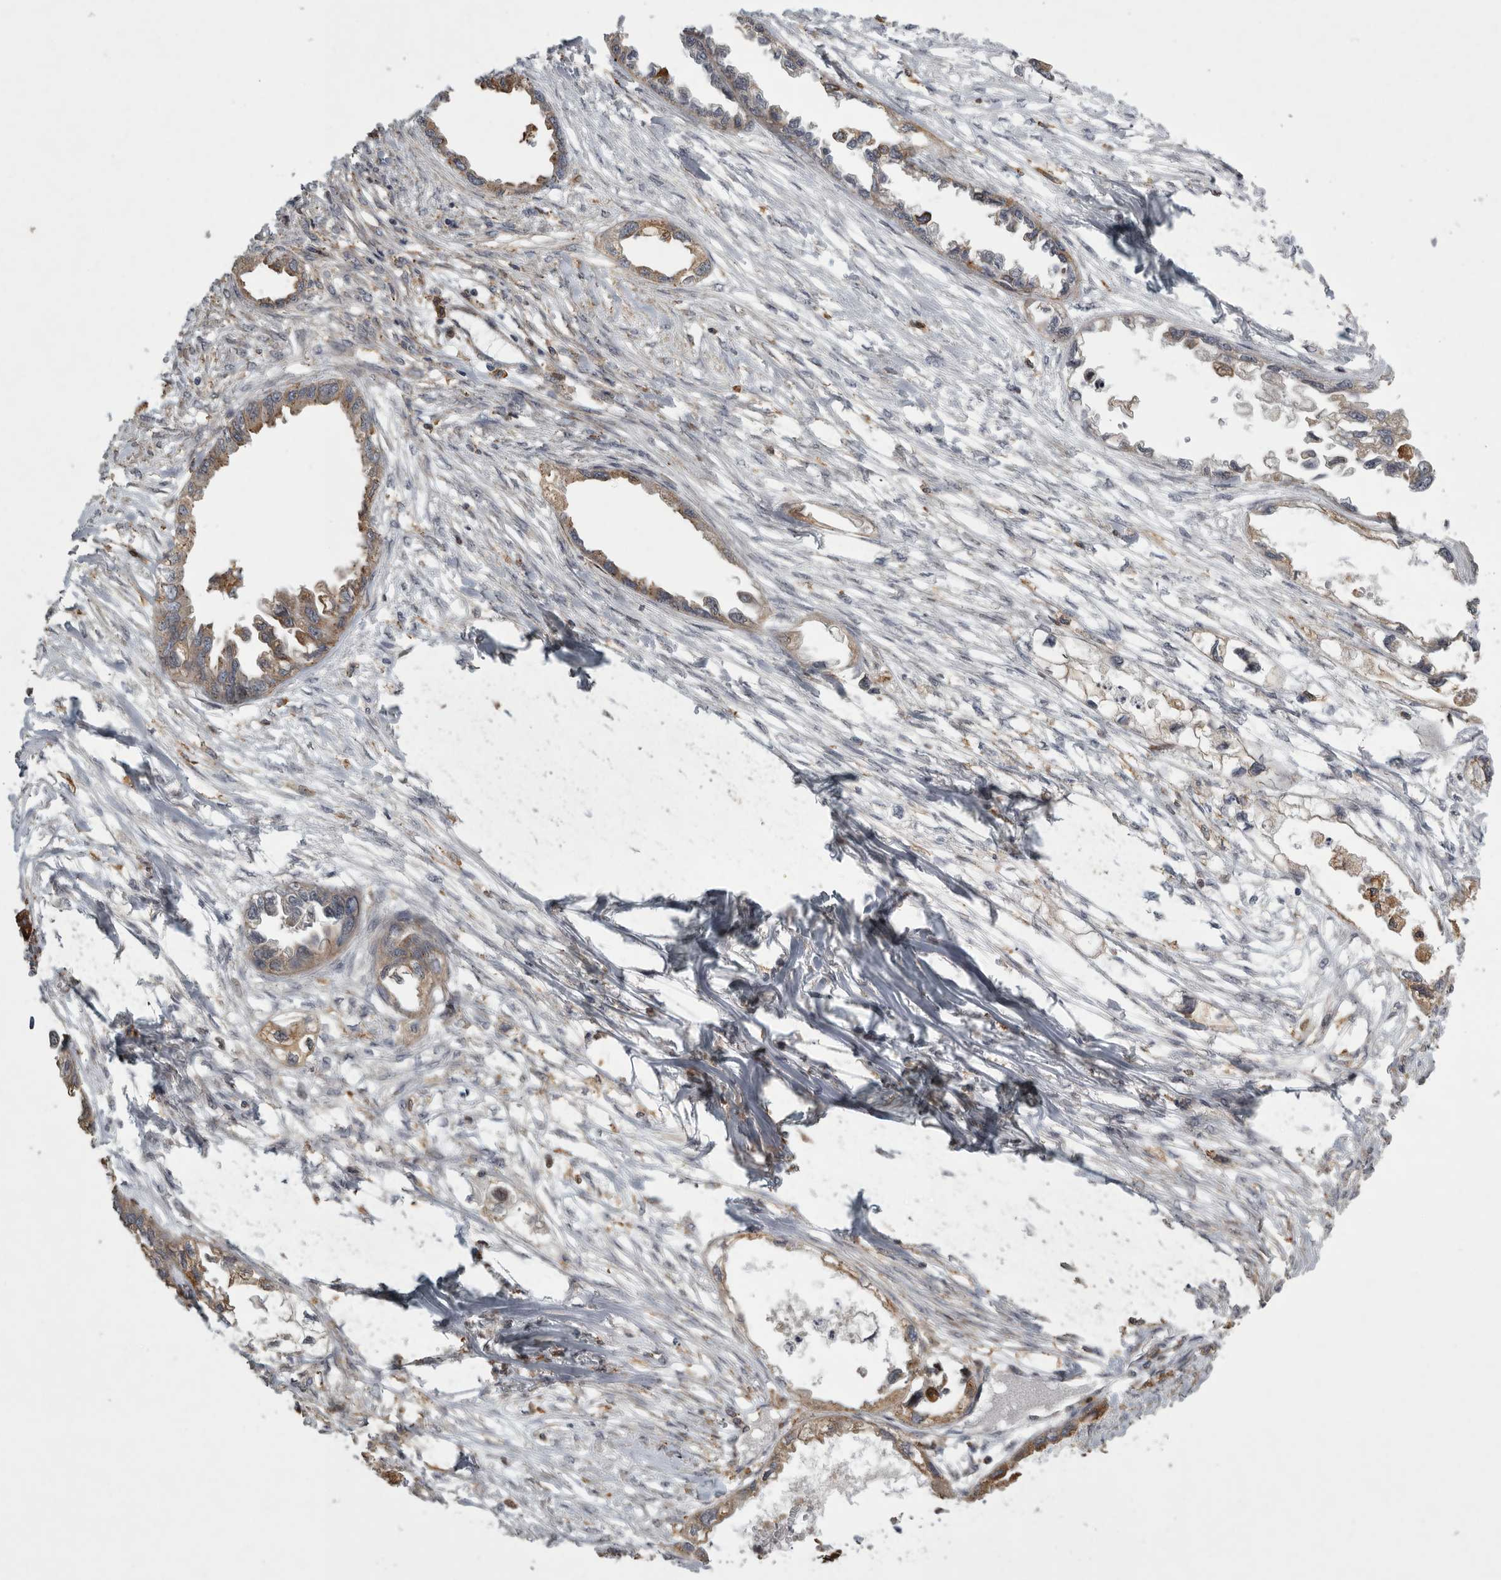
{"staining": {"intensity": "moderate", "quantity": ">75%", "location": "cytoplasmic/membranous"}, "tissue": "endometrial cancer", "cell_type": "Tumor cells", "image_type": "cancer", "snomed": [{"axis": "morphology", "description": "Adenocarcinoma, NOS"}, {"axis": "morphology", "description": "Adenocarcinoma, metastatic, NOS"}, {"axis": "topography", "description": "Adipose tissue"}, {"axis": "topography", "description": "Endometrium"}], "caption": "Metastatic adenocarcinoma (endometrial) was stained to show a protein in brown. There is medium levels of moderate cytoplasmic/membranous staining in approximately >75% of tumor cells.", "gene": "MPDZ", "patient": {"sex": "female", "age": 67}}